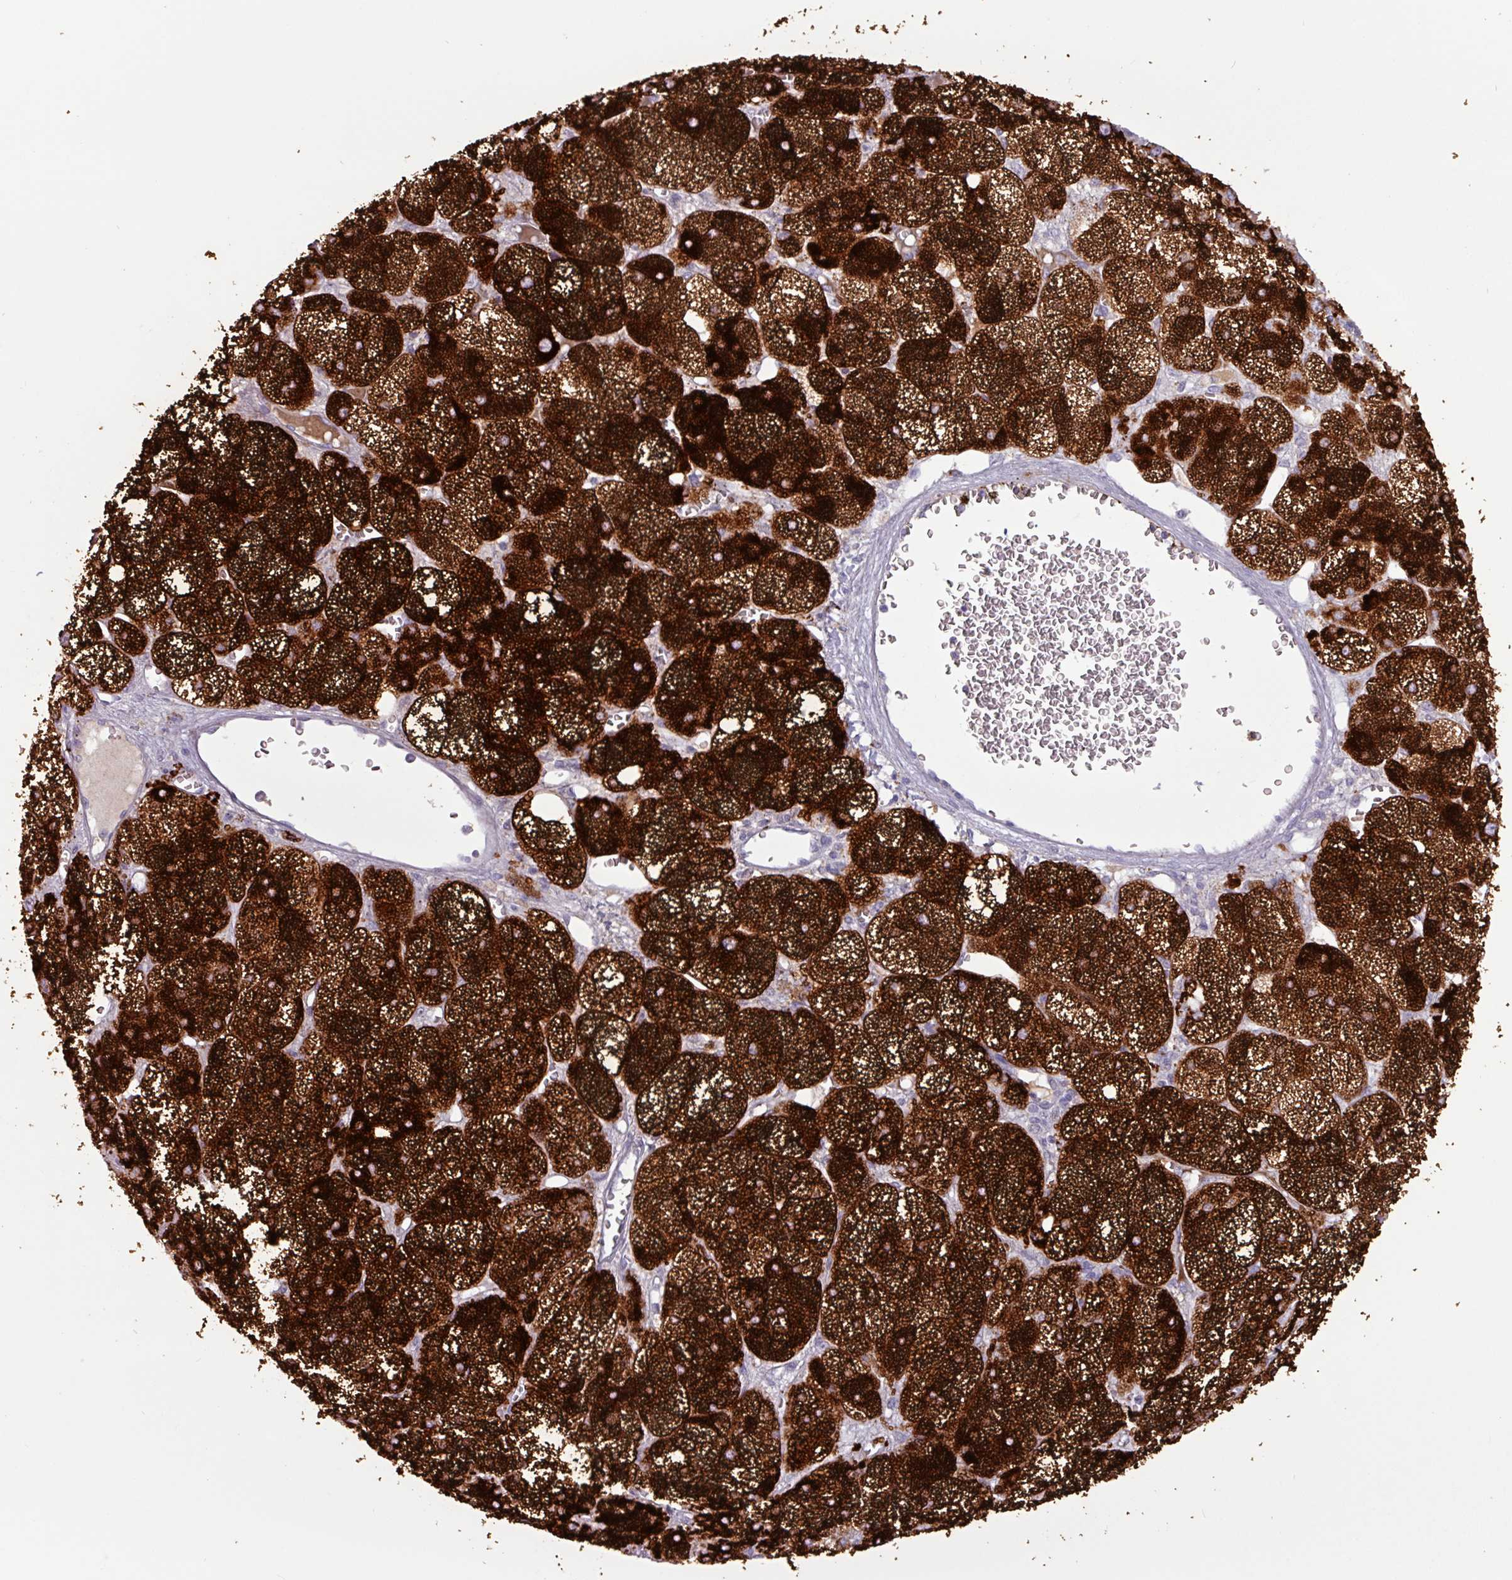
{"staining": {"intensity": "strong", "quantity": ">75%", "location": "cytoplasmic/membranous"}, "tissue": "adrenal gland", "cell_type": "Glandular cells", "image_type": "normal", "snomed": [{"axis": "morphology", "description": "Normal tissue, NOS"}, {"axis": "topography", "description": "Adrenal gland"}], "caption": "A micrograph of human adrenal gland stained for a protein exhibits strong cytoplasmic/membranous brown staining in glandular cells. (DAB (3,3'-diaminobenzidine) = brown stain, brightfield microscopy at high magnification).", "gene": "PLIN2", "patient": {"sex": "female", "age": 61}}